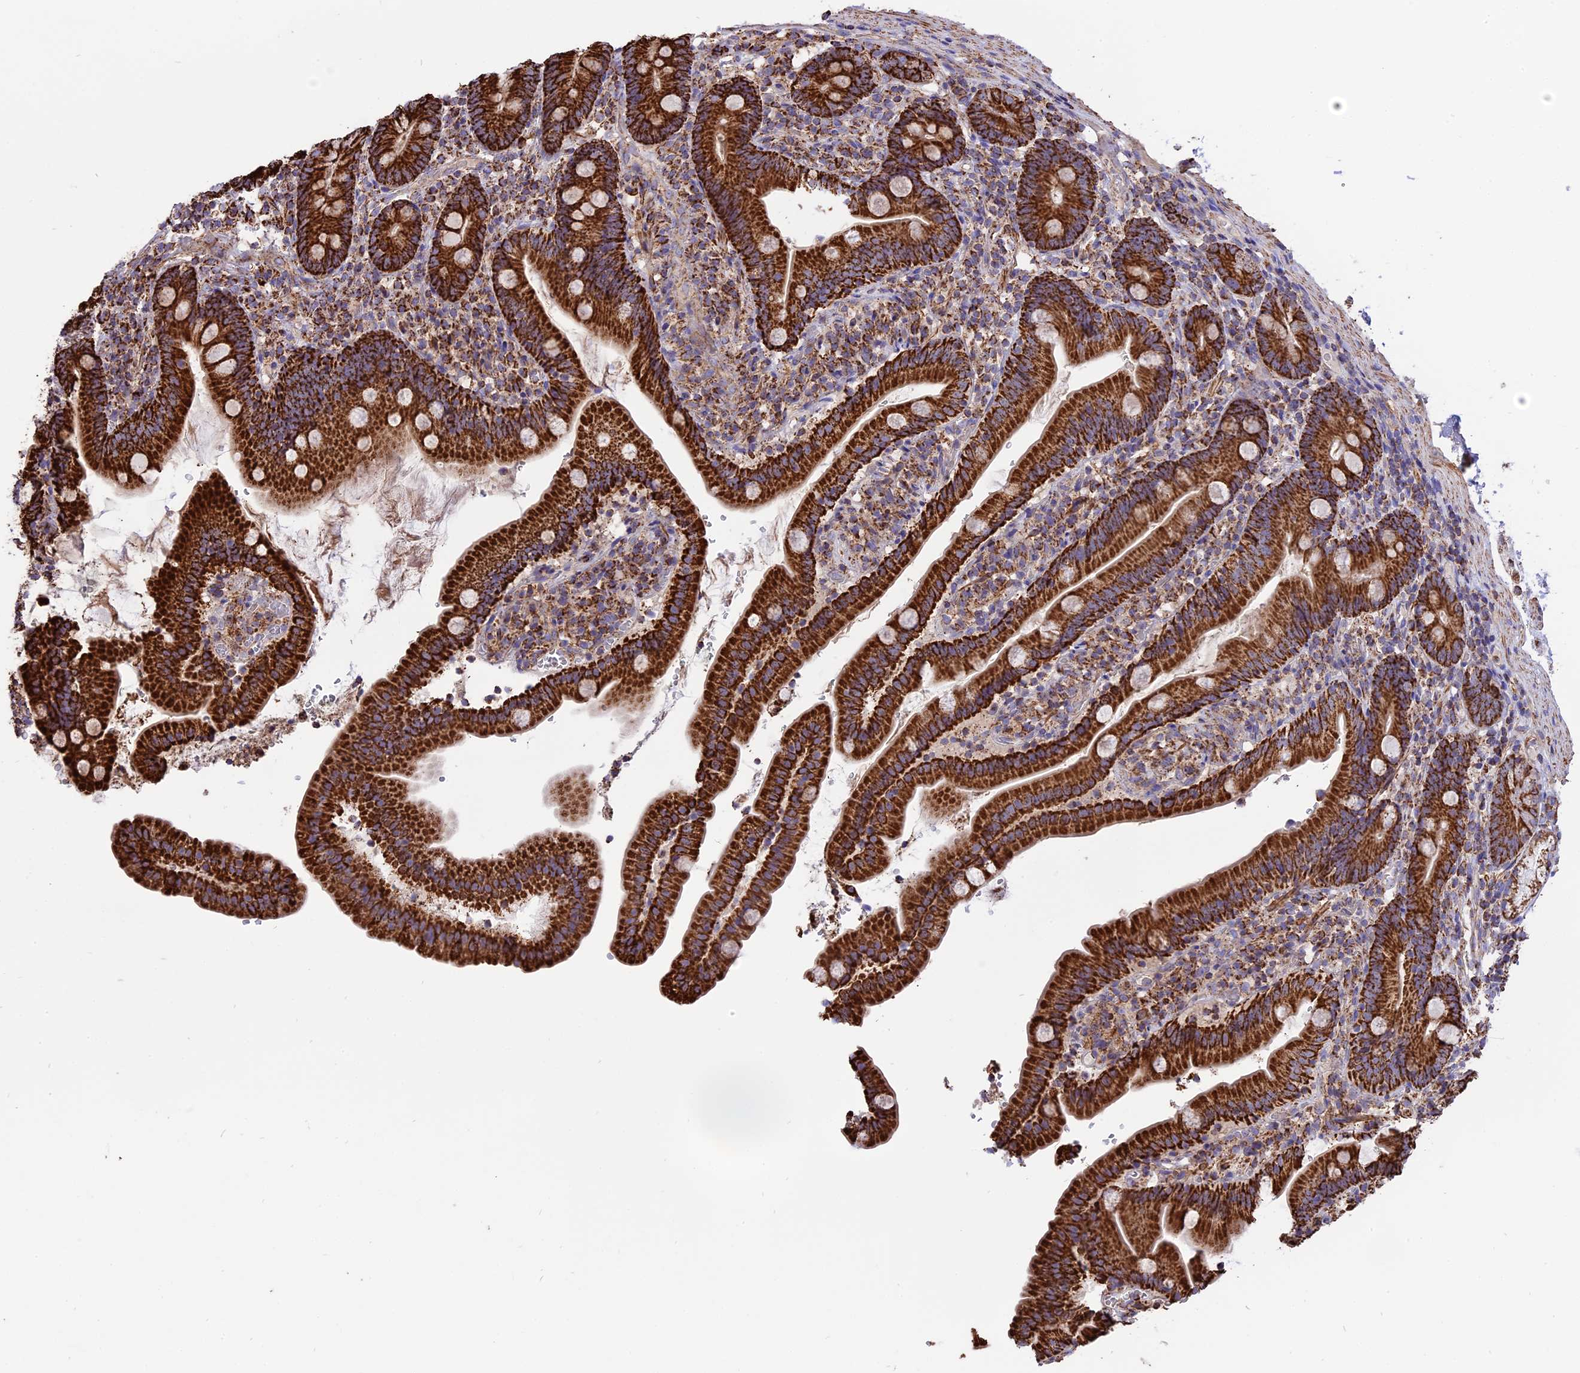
{"staining": {"intensity": "strong", "quantity": ">75%", "location": "cytoplasmic/membranous"}, "tissue": "duodenum", "cell_type": "Glandular cells", "image_type": "normal", "snomed": [{"axis": "morphology", "description": "Normal tissue, NOS"}, {"axis": "topography", "description": "Duodenum"}], "caption": "Immunohistochemistry (IHC) staining of benign duodenum, which demonstrates high levels of strong cytoplasmic/membranous expression in about >75% of glandular cells indicating strong cytoplasmic/membranous protein expression. The staining was performed using DAB (brown) for protein detection and nuclei were counterstained in hematoxylin (blue).", "gene": "TTC4", "patient": {"sex": "female", "age": 67}}